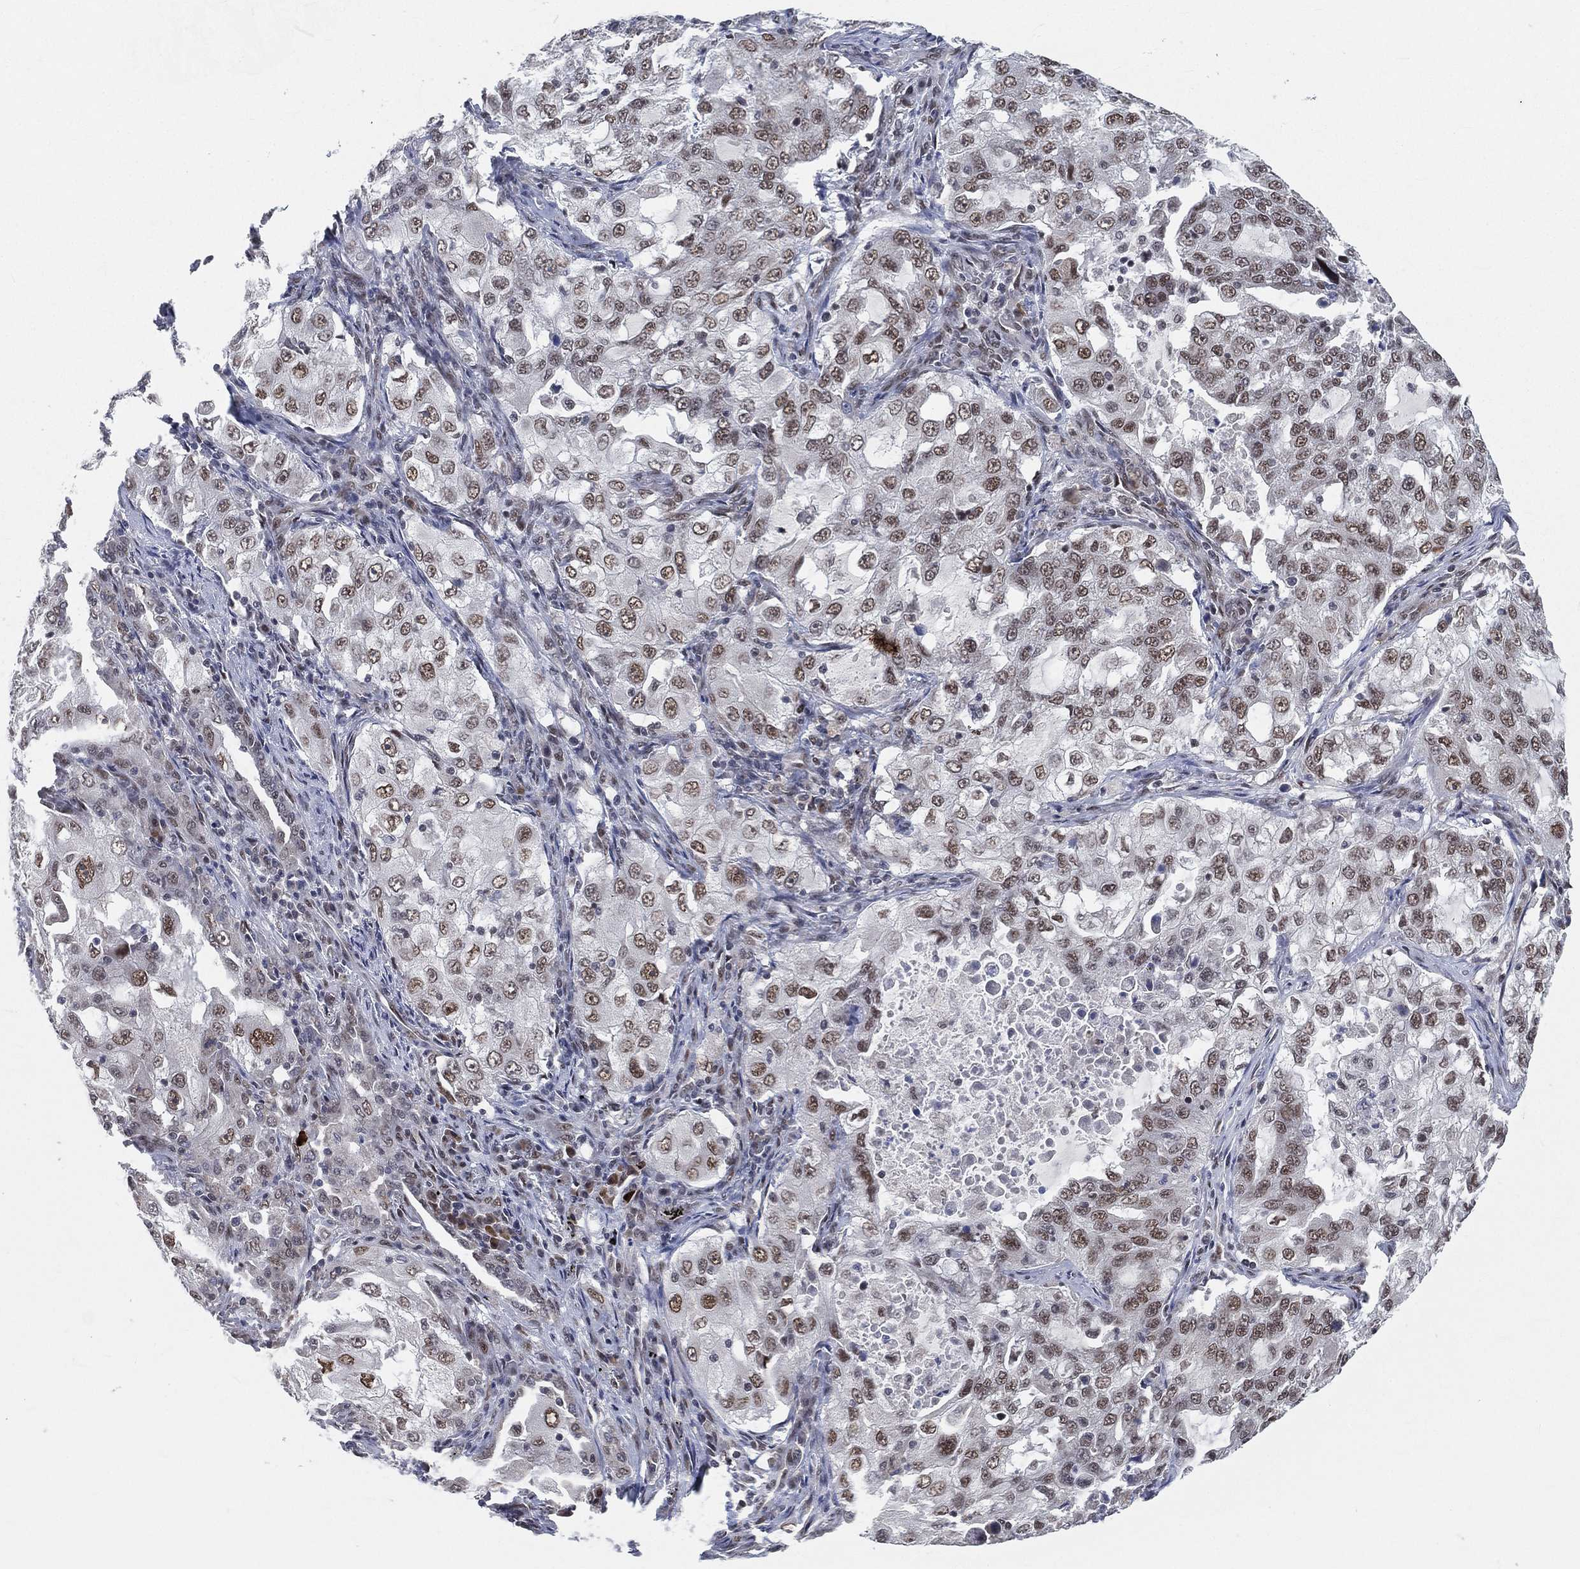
{"staining": {"intensity": "moderate", "quantity": ">75%", "location": "nuclear"}, "tissue": "lung cancer", "cell_type": "Tumor cells", "image_type": "cancer", "snomed": [{"axis": "morphology", "description": "Adenocarcinoma, NOS"}, {"axis": "topography", "description": "Lung"}], "caption": "High-power microscopy captured an immunohistochemistry image of lung cancer, revealing moderate nuclear staining in about >75% of tumor cells.", "gene": "YLPM1", "patient": {"sex": "female", "age": 61}}